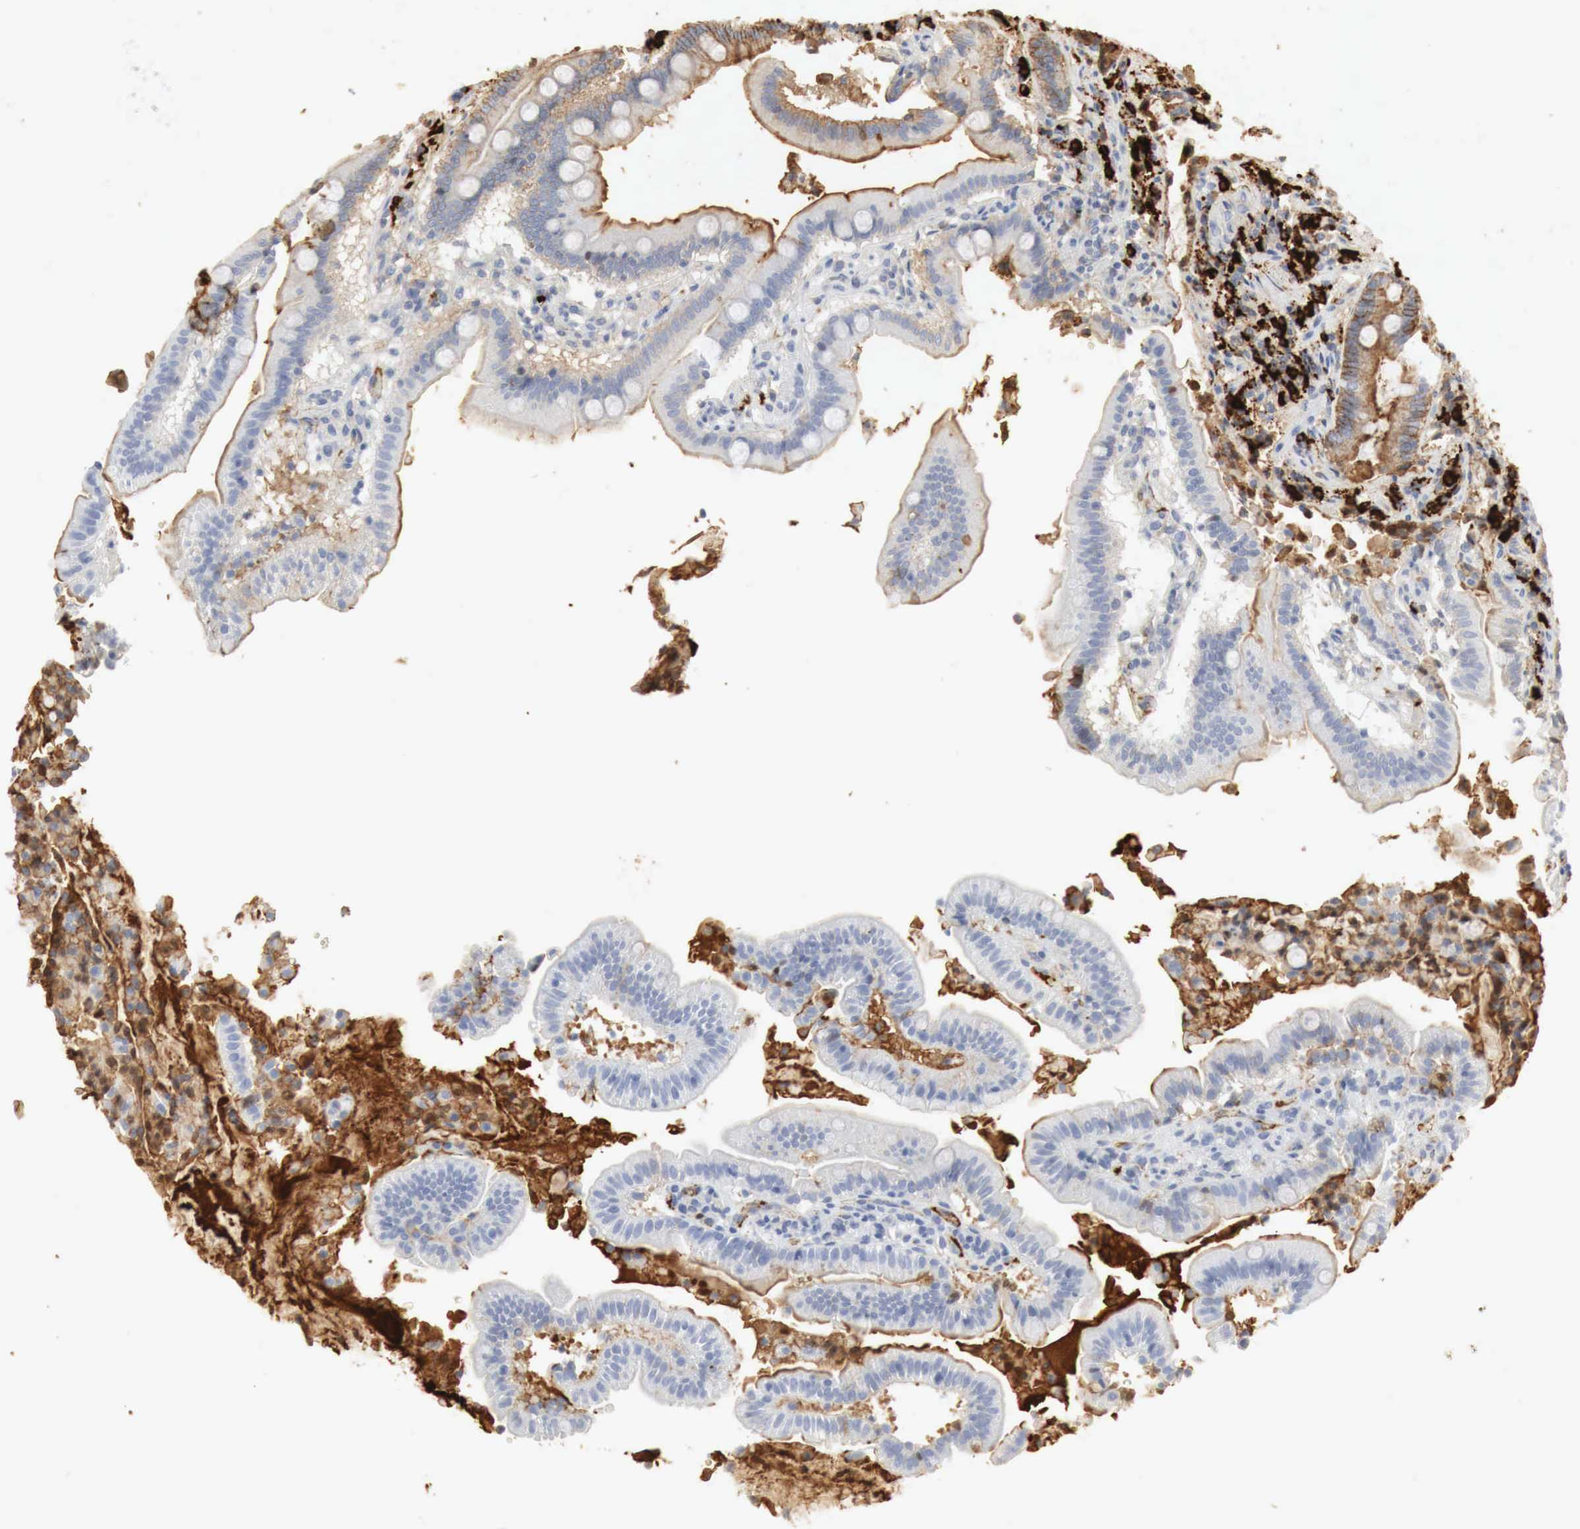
{"staining": {"intensity": "moderate", "quantity": "25%-75%", "location": "cytoplasmic/membranous"}, "tissue": "duodenum", "cell_type": "Glandular cells", "image_type": "normal", "snomed": [{"axis": "morphology", "description": "Normal tissue, NOS"}, {"axis": "topography", "description": "Duodenum"}], "caption": "High-power microscopy captured an IHC image of unremarkable duodenum, revealing moderate cytoplasmic/membranous expression in about 25%-75% of glandular cells. (Brightfield microscopy of DAB IHC at high magnification).", "gene": "IGLC3", "patient": {"sex": "female", "age": 77}}